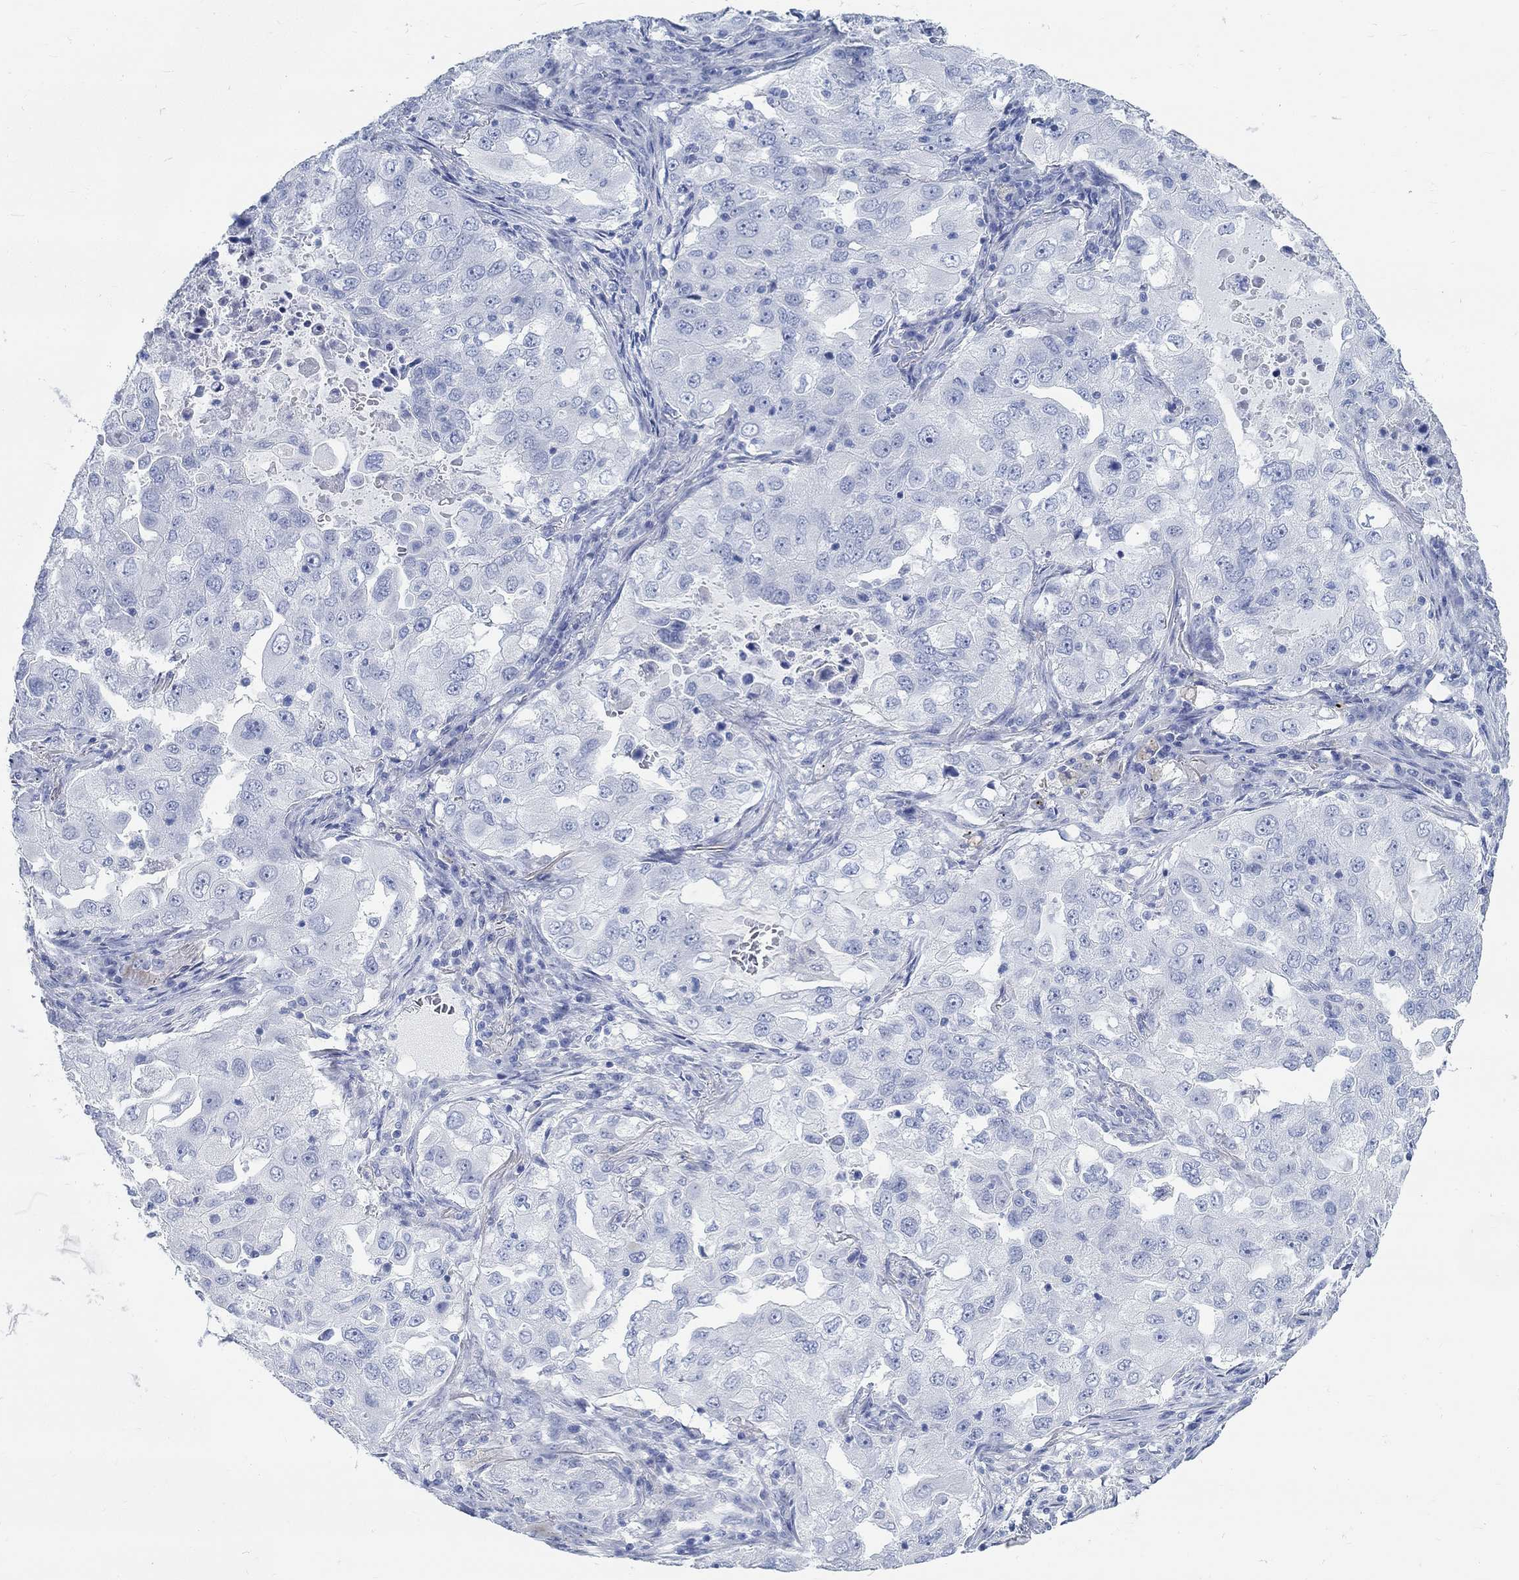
{"staining": {"intensity": "negative", "quantity": "none", "location": "none"}, "tissue": "lung cancer", "cell_type": "Tumor cells", "image_type": "cancer", "snomed": [{"axis": "morphology", "description": "Adenocarcinoma, NOS"}, {"axis": "topography", "description": "Lung"}], "caption": "The photomicrograph reveals no staining of tumor cells in lung cancer. (DAB immunohistochemistry (IHC), high magnification).", "gene": "RBM20", "patient": {"sex": "female", "age": 61}}